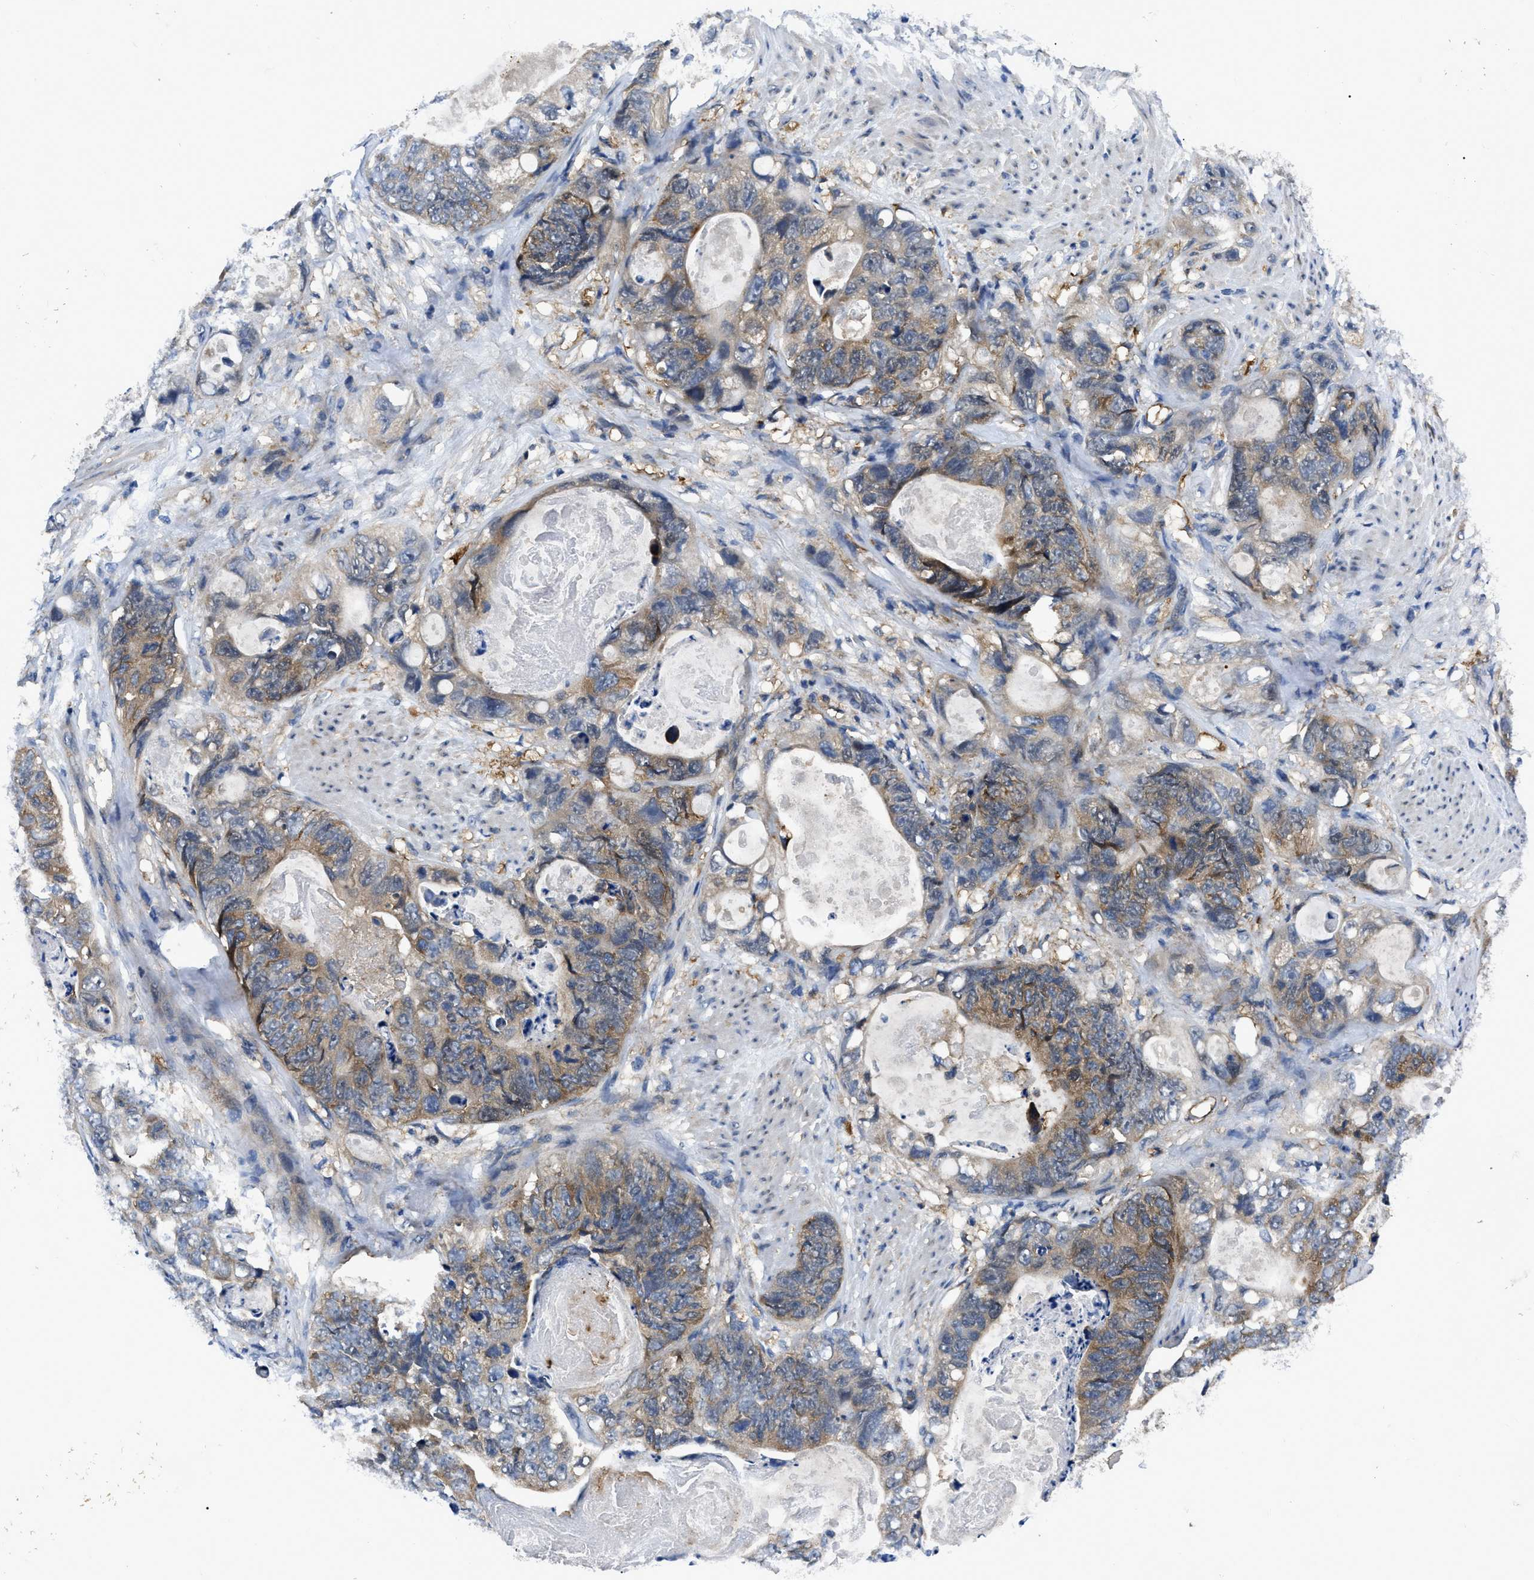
{"staining": {"intensity": "weak", "quantity": ">75%", "location": "cytoplasmic/membranous"}, "tissue": "stomach cancer", "cell_type": "Tumor cells", "image_type": "cancer", "snomed": [{"axis": "morphology", "description": "Normal tissue, NOS"}, {"axis": "morphology", "description": "Adenocarcinoma, NOS"}, {"axis": "topography", "description": "Stomach"}], "caption": "High-power microscopy captured an IHC photomicrograph of stomach adenocarcinoma, revealing weak cytoplasmic/membranous positivity in about >75% of tumor cells.", "gene": "GET4", "patient": {"sex": "female", "age": 89}}